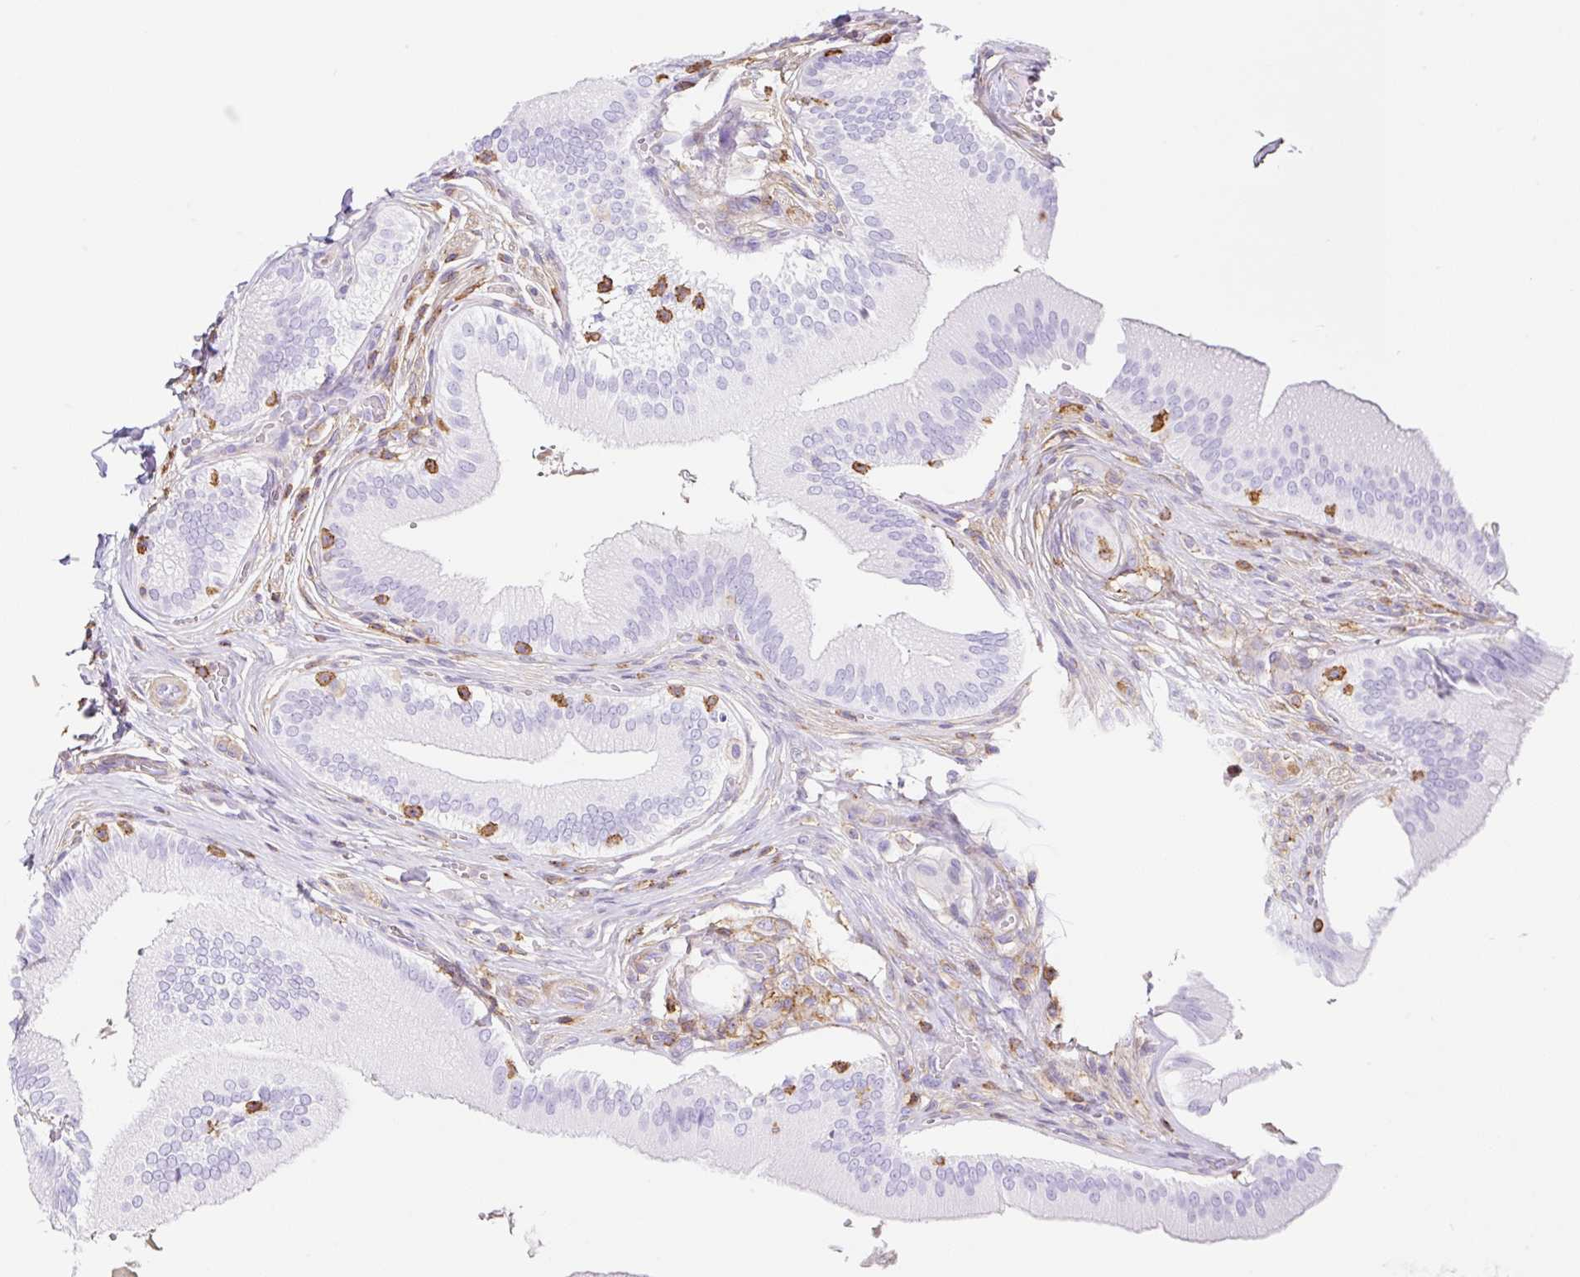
{"staining": {"intensity": "negative", "quantity": "none", "location": "none"}, "tissue": "gallbladder", "cell_type": "Glandular cells", "image_type": "normal", "snomed": [{"axis": "morphology", "description": "Normal tissue, NOS"}, {"axis": "topography", "description": "Gallbladder"}], "caption": "This is a image of immunohistochemistry (IHC) staining of normal gallbladder, which shows no positivity in glandular cells. (IHC, brightfield microscopy, high magnification).", "gene": "MTTP", "patient": {"sex": "male", "age": 17}}